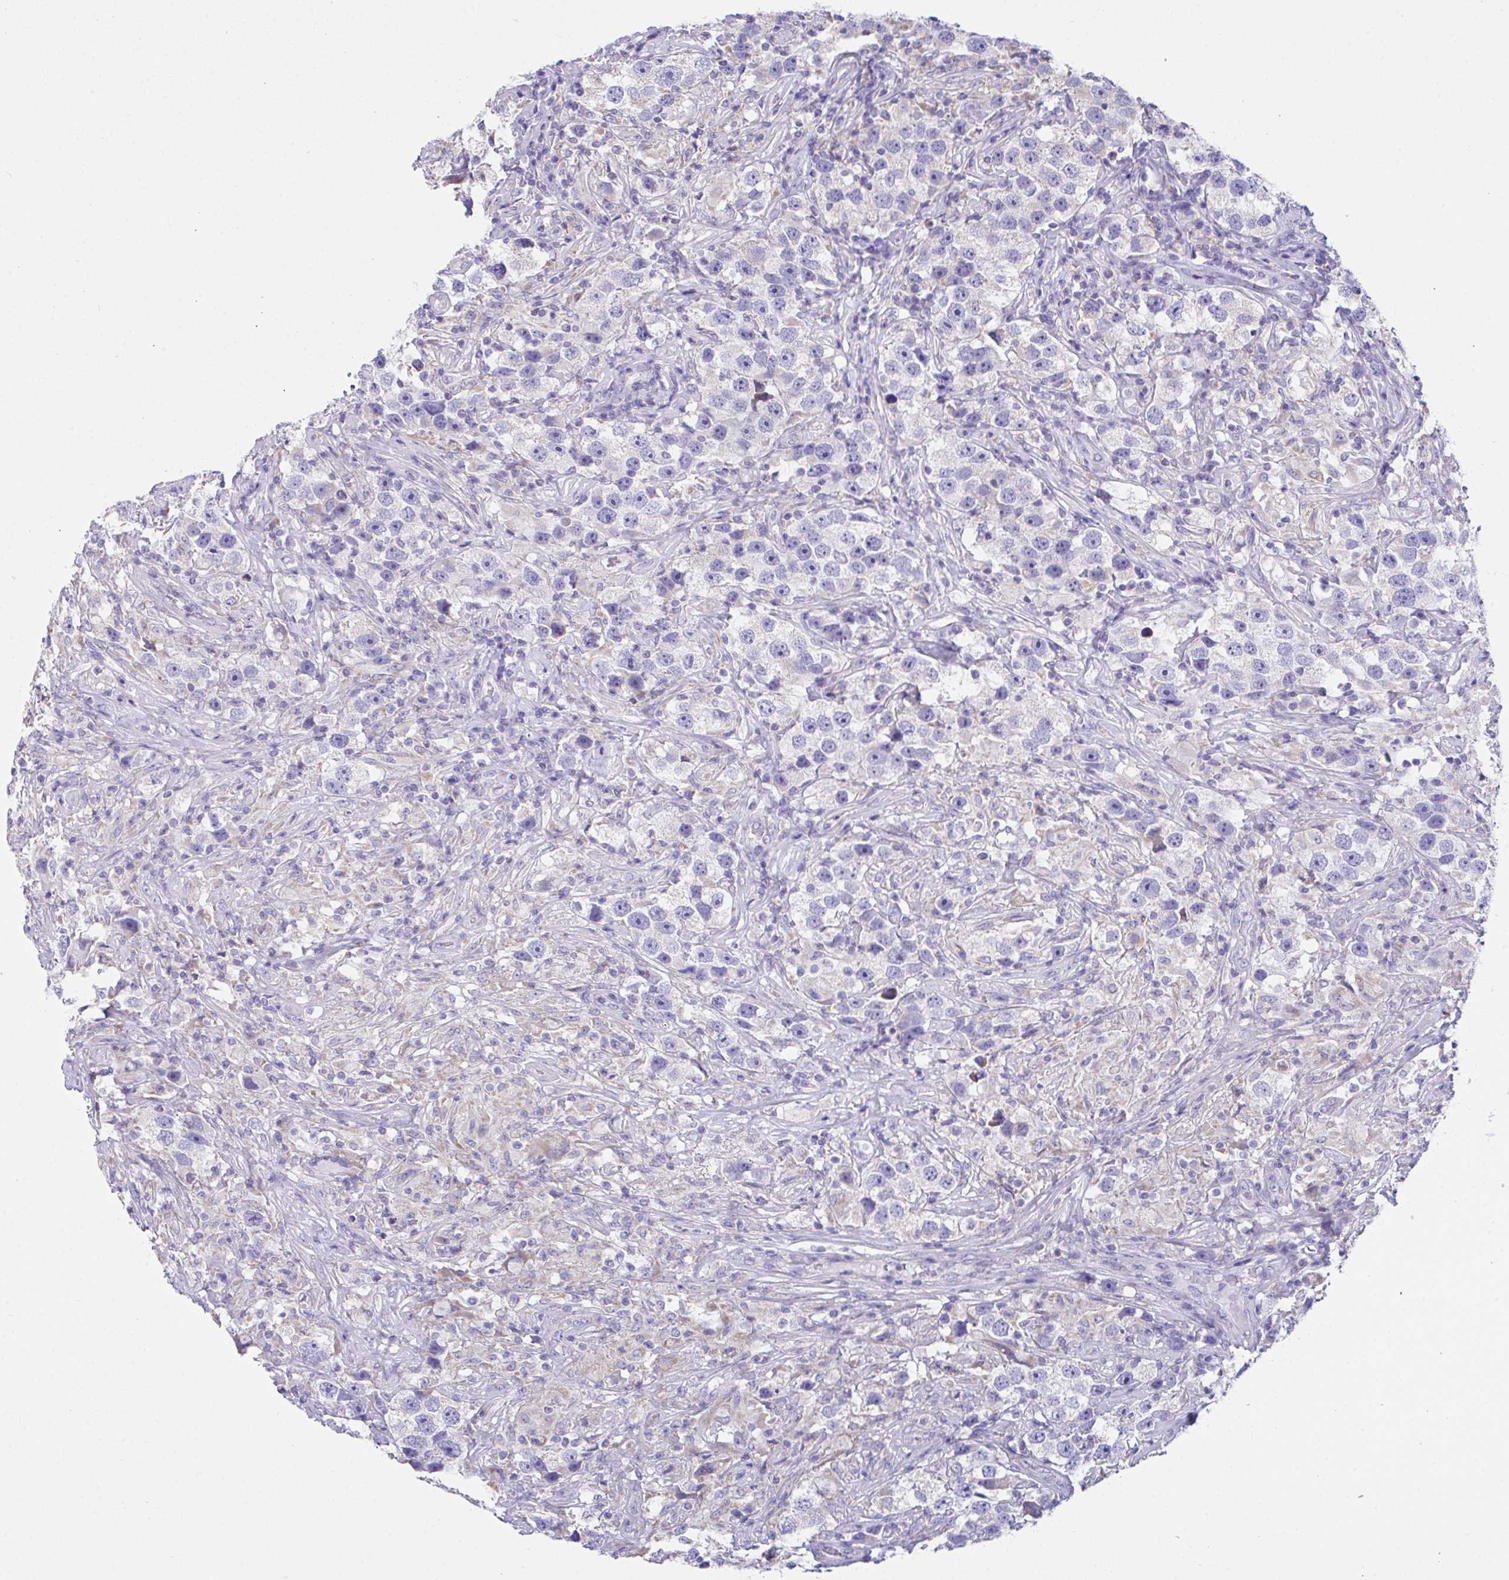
{"staining": {"intensity": "negative", "quantity": "none", "location": "none"}, "tissue": "testis cancer", "cell_type": "Tumor cells", "image_type": "cancer", "snomed": [{"axis": "morphology", "description": "Seminoma, NOS"}, {"axis": "topography", "description": "Testis"}], "caption": "Tumor cells show no significant protein positivity in testis cancer.", "gene": "NLRP8", "patient": {"sex": "male", "age": 49}}